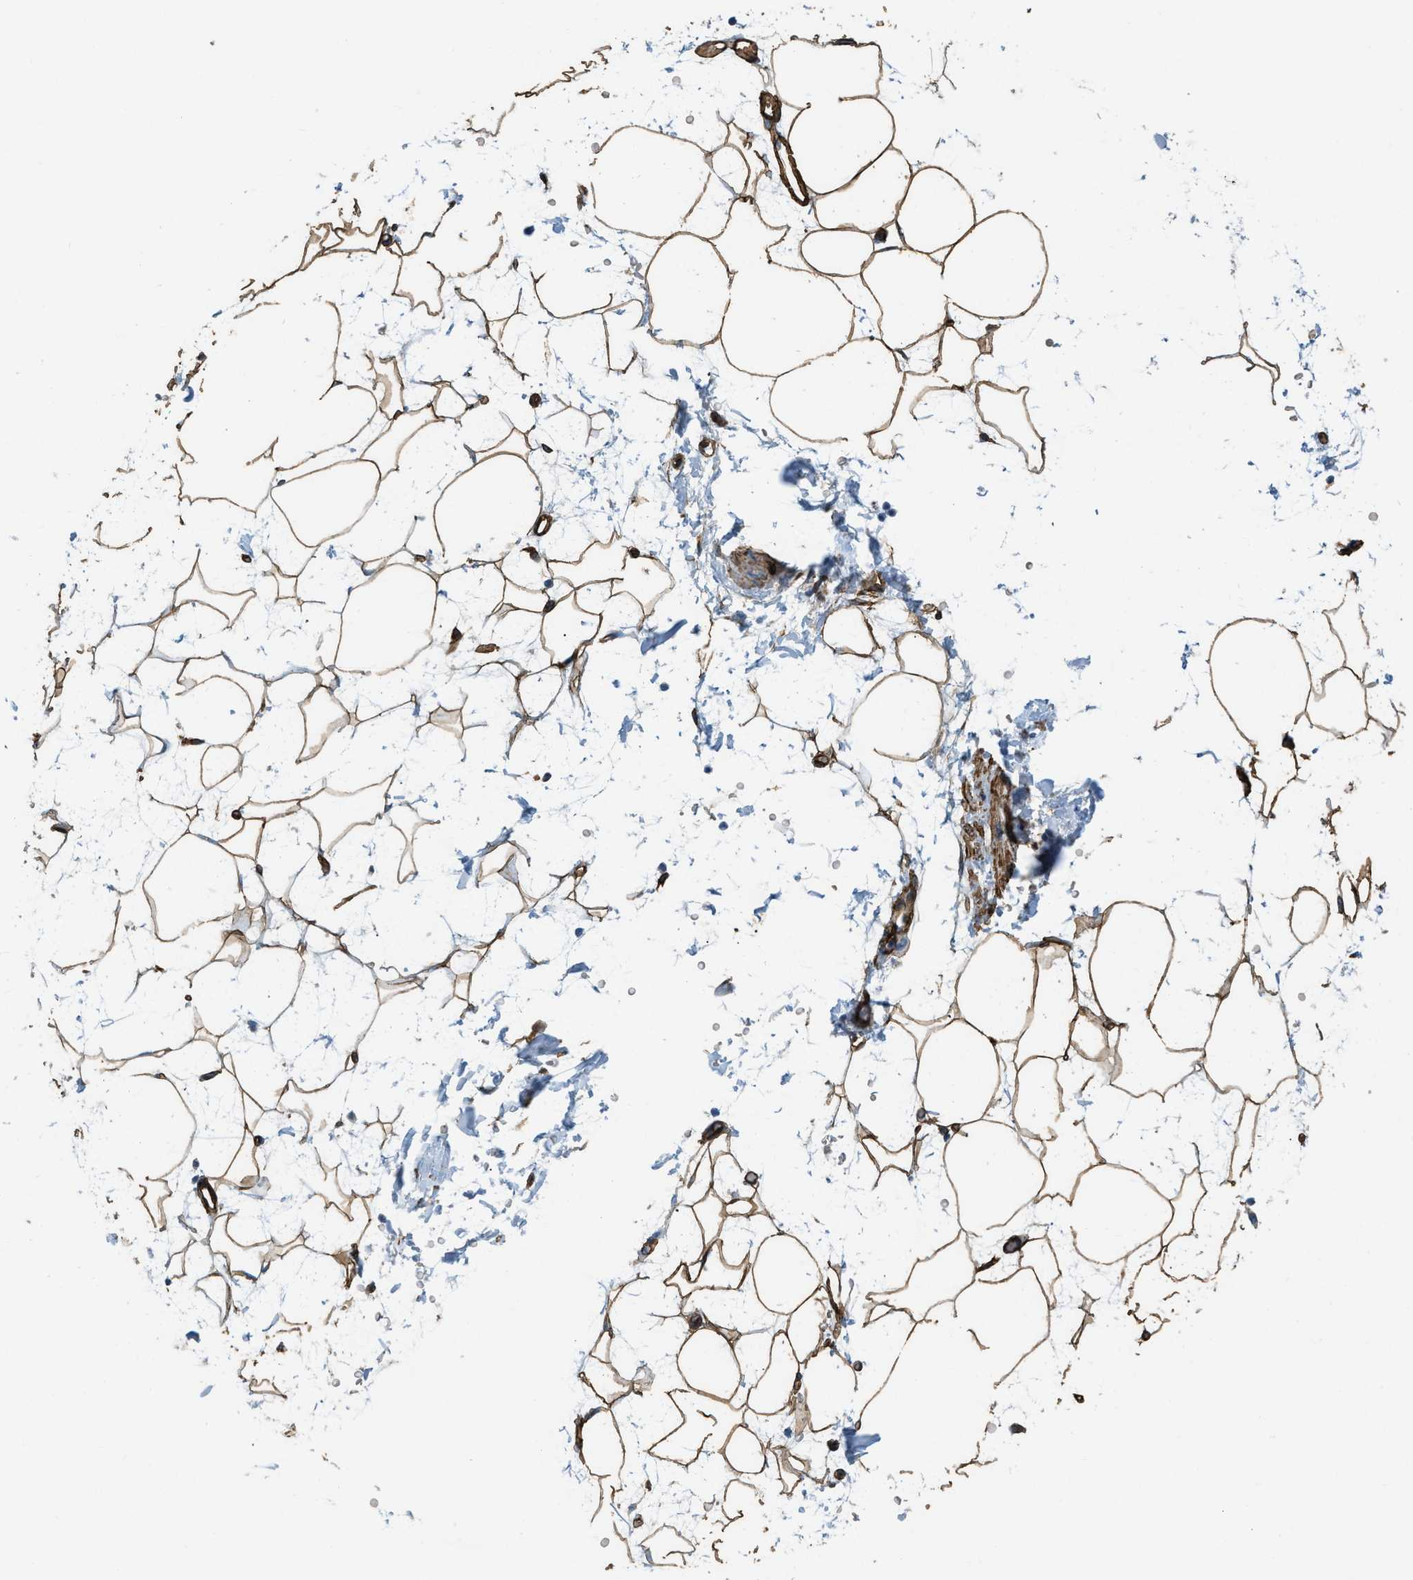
{"staining": {"intensity": "strong", "quantity": ">75%", "location": "cytoplasmic/membranous"}, "tissue": "adipose tissue", "cell_type": "Adipocytes", "image_type": "normal", "snomed": [{"axis": "morphology", "description": "Normal tissue, NOS"}, {"axis": "topography", "description": "Soft tissue"}], "caption": "IHC photomicrograph of benign adipose tissue: human adipose tissue stained using immunohistochemistry displays high levels of strong protein expression localized specifically in the cytoplasmic/membranous of adipocytes, appearing as a cytoplasmic/membranous brown color.", "gene": "TMEM43", "patient": {"sex": "male", "age": 72}}